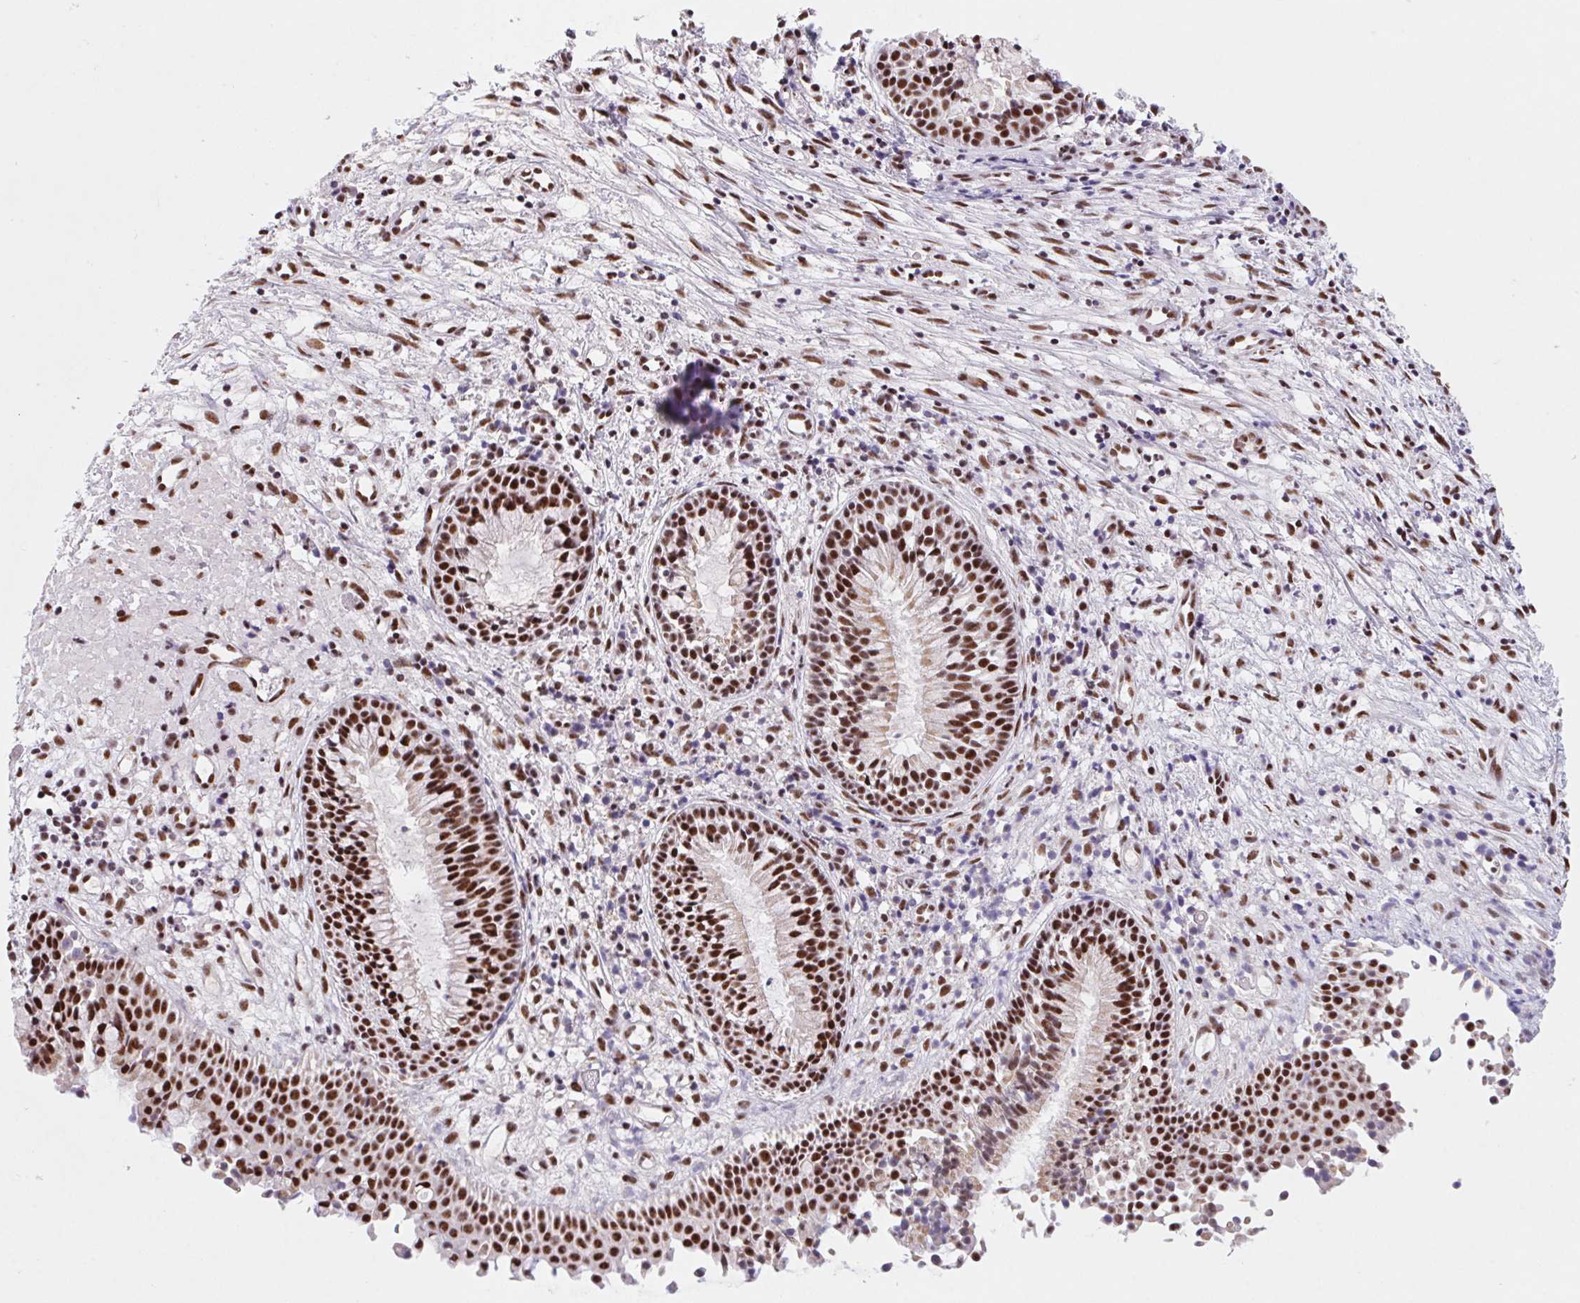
{"staining": {"intensity": "strong", "quantity": ">75%", "location": "nuclear"}, "tissue": "nasopharynx", "cell_type": "Respiratory epithelial cells", "image_type": "normal", "snomed": [{"axis": "morphology", "description": "Normal tissue, NOS"}, {"axis": "topography", "description": "Nasopharynx"}], "caption": "Protein positivity by IHC exhibits strong nuclear expression in approximately >75% of respiratory epithelial cells in normal nasopharynx. (IHC, brightfield microscopy, high magnification).", "gene": "DPPA5", "patient": {"sex": "male", "age": 67}}